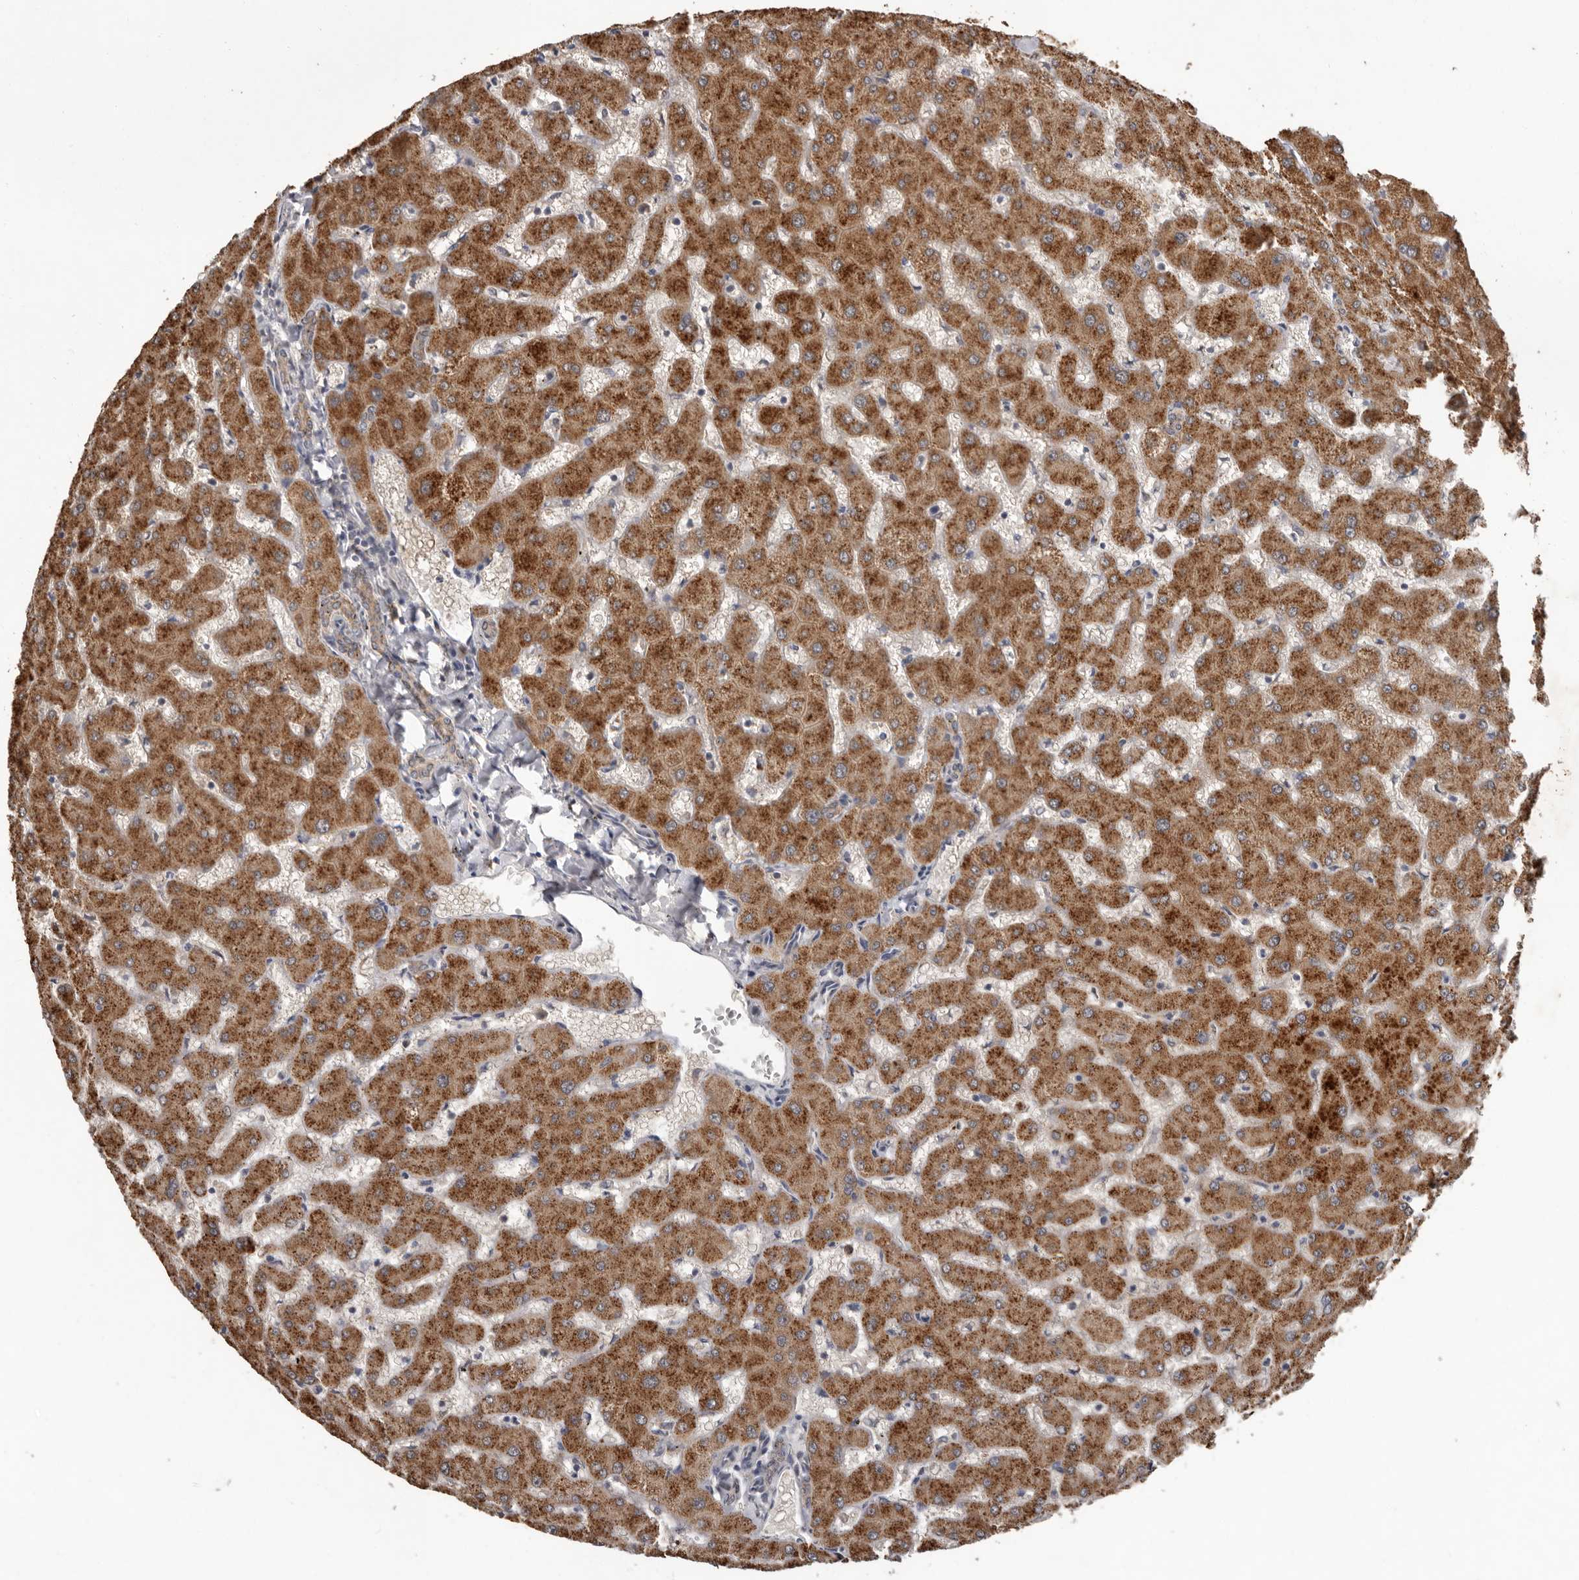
{"staining": {"intensity": "weak", "quantity": ">75%", "location": "cytoplasmic/membranous"}, "tissue": "liver", "cell_type": "Cholangiocytes", "image_type": "normal", "snomed": [{"axis": "morphology", "description": "Normal tissue, NOS"}, {"axis": "topography", "description": "Liver"}], "caption": "Immunohistochemical staining of unremarkable liver reveals >75% levels of weak cytoplasmic/membranous protein positivity in approximately >75% of cholangiocytes. Using DAB (brown) and hematoxylin (blue) stains, captured at high magnification using brightfield microscopy.", "gene": "MTF1", "patient": {"sex": "female", "age": 63}}